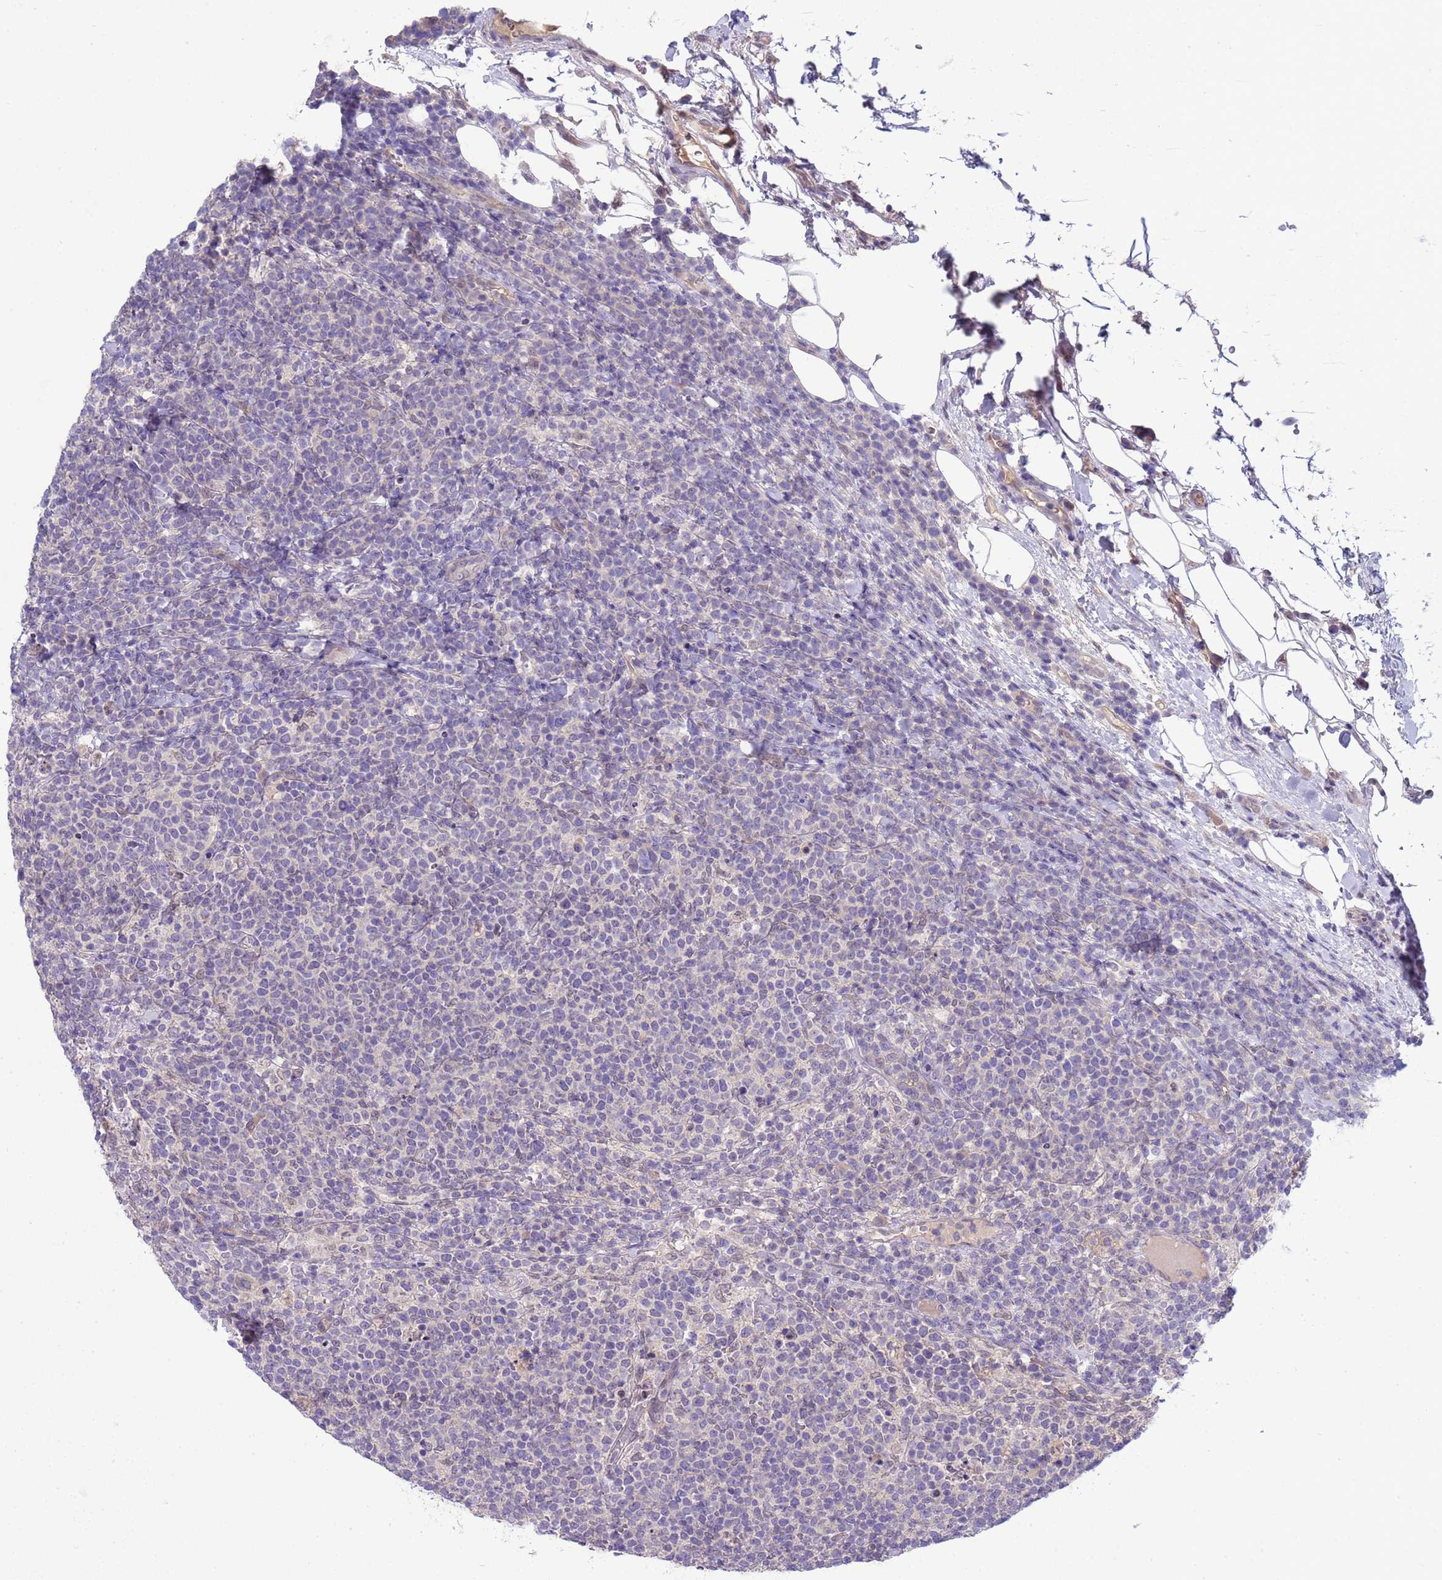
{"staining": {"intensity": "negative", "quantity": "none", "location": "none"}, "tissue": "lymphoma", "cell_type": "Tumor cells", "image_type": "cancer", "snomed": [{"axis": "morphology", "description": "Malignant lymphoma, non-Hodgkin's type, High grade"}, {"axis": "topography", "description": "Lymph node"}], "caption": "This photomicrograph is of malignant lymphoma, non-Hodgkin's type (high-grade) stained with IHC to label a protein in brown with the nuclei are counter-stained blue. There is no staining in tumor cells. The staining was performed using DAB to visualize the protein expression in brown, while the nuclei were stained in blue with hematoxylin (Magnification: 20x).", "gene": "TRMT10A", "patient": {"sex": "male", "age": 61}}